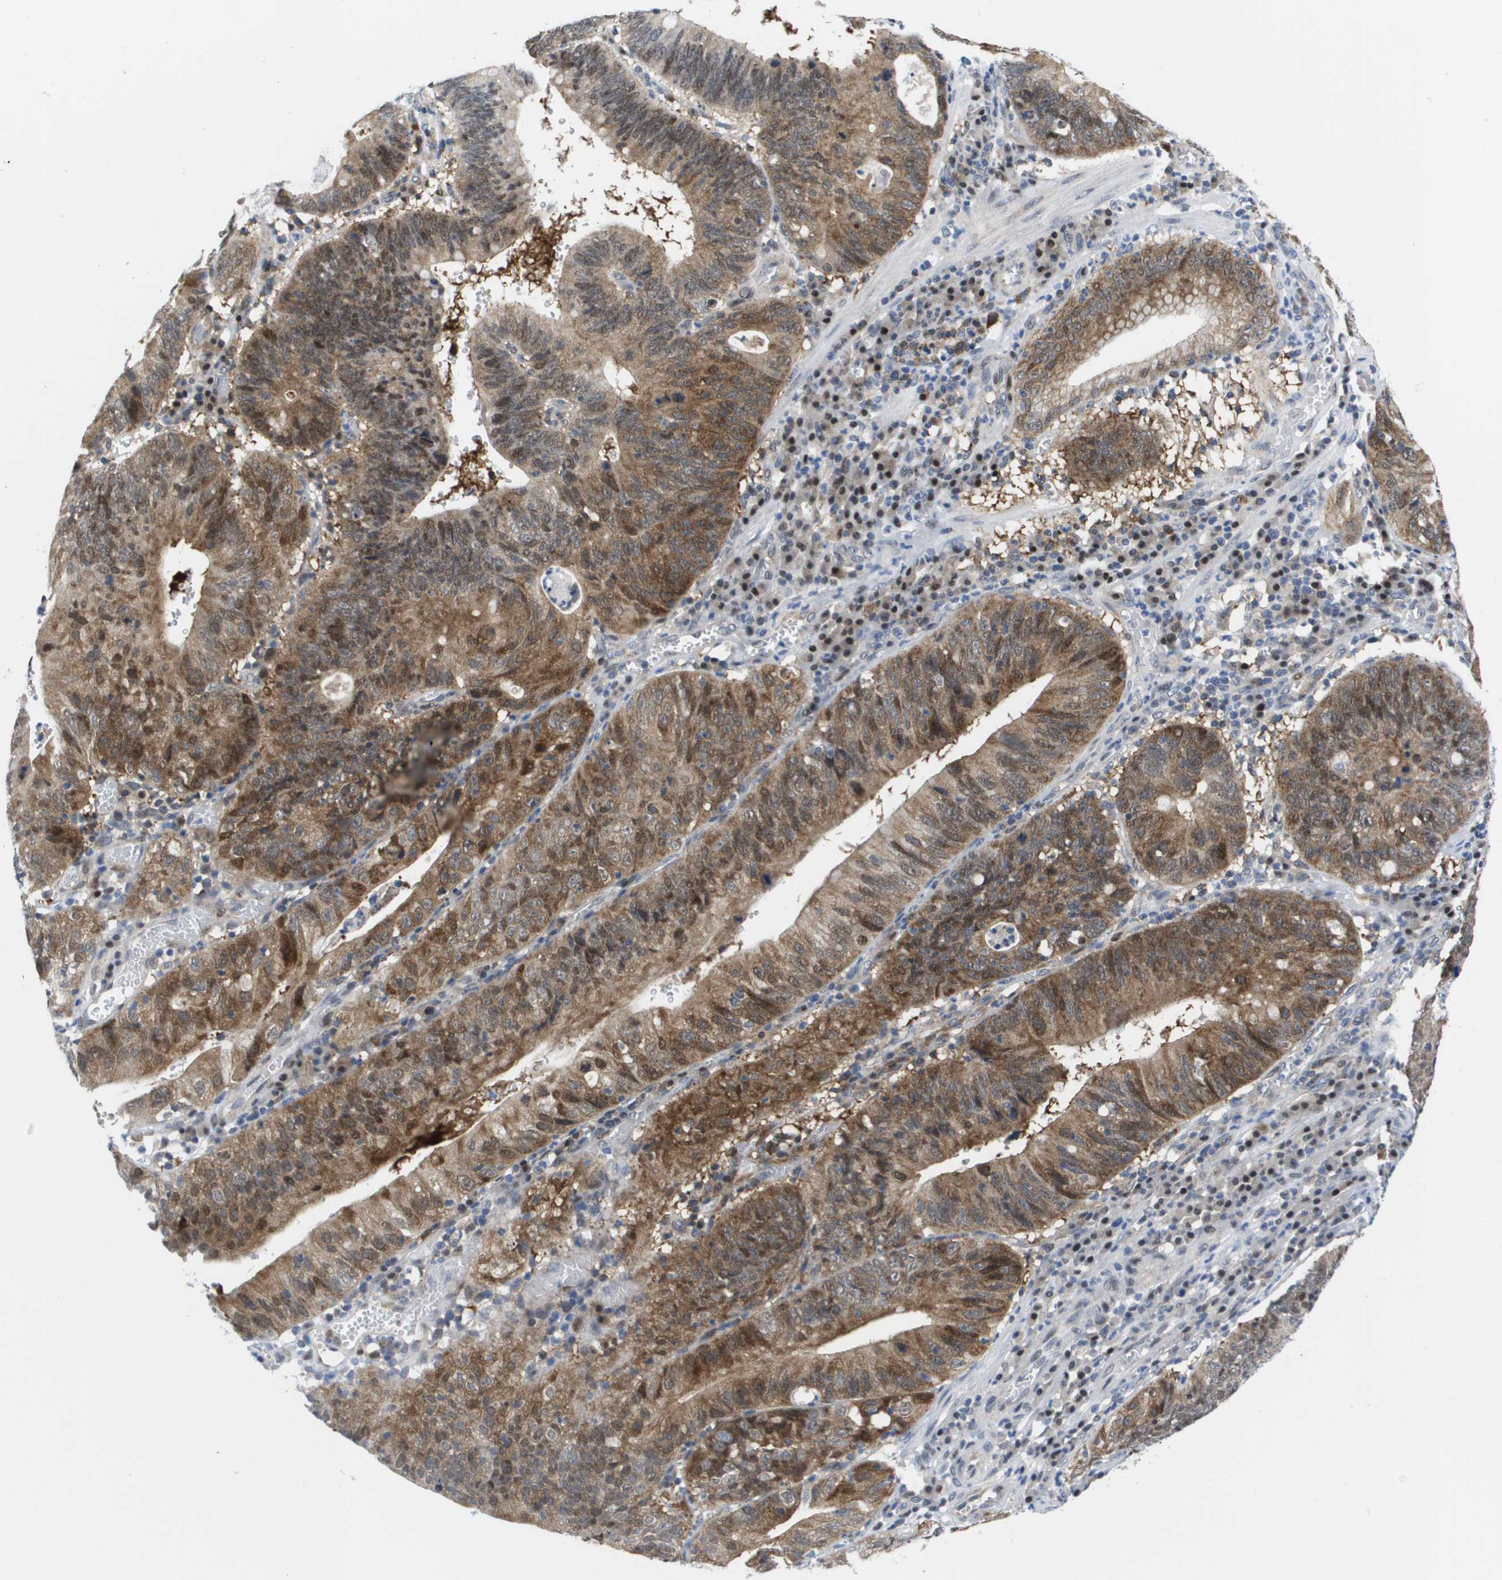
{"staining": {"intensity": "moderate", "quantity": ">75%", "location": "cytoplasmic/membranous"}, "tissue": "stomach cancer", "cell_type": "Tumor cells", "image_type": "cancer", "snomed": [{"axis": "morphology", "description": "Adenocarcinoma, NOS"}, {"axis": "topography", "description": "Stomach"}], "caption": "Stomach adenocarcinoma was stained to show a protein in brown. There is medium levels of moderate cytoplasmic/membranous staining in about >75% of tumor cells. The protein of interest is stained brown, and the nuclei are stained in blue (DAB IHC with brightfield microscopy, high magnification).", "gene": "FKBP4", "patient": {"sex": "male", "age": 59}}